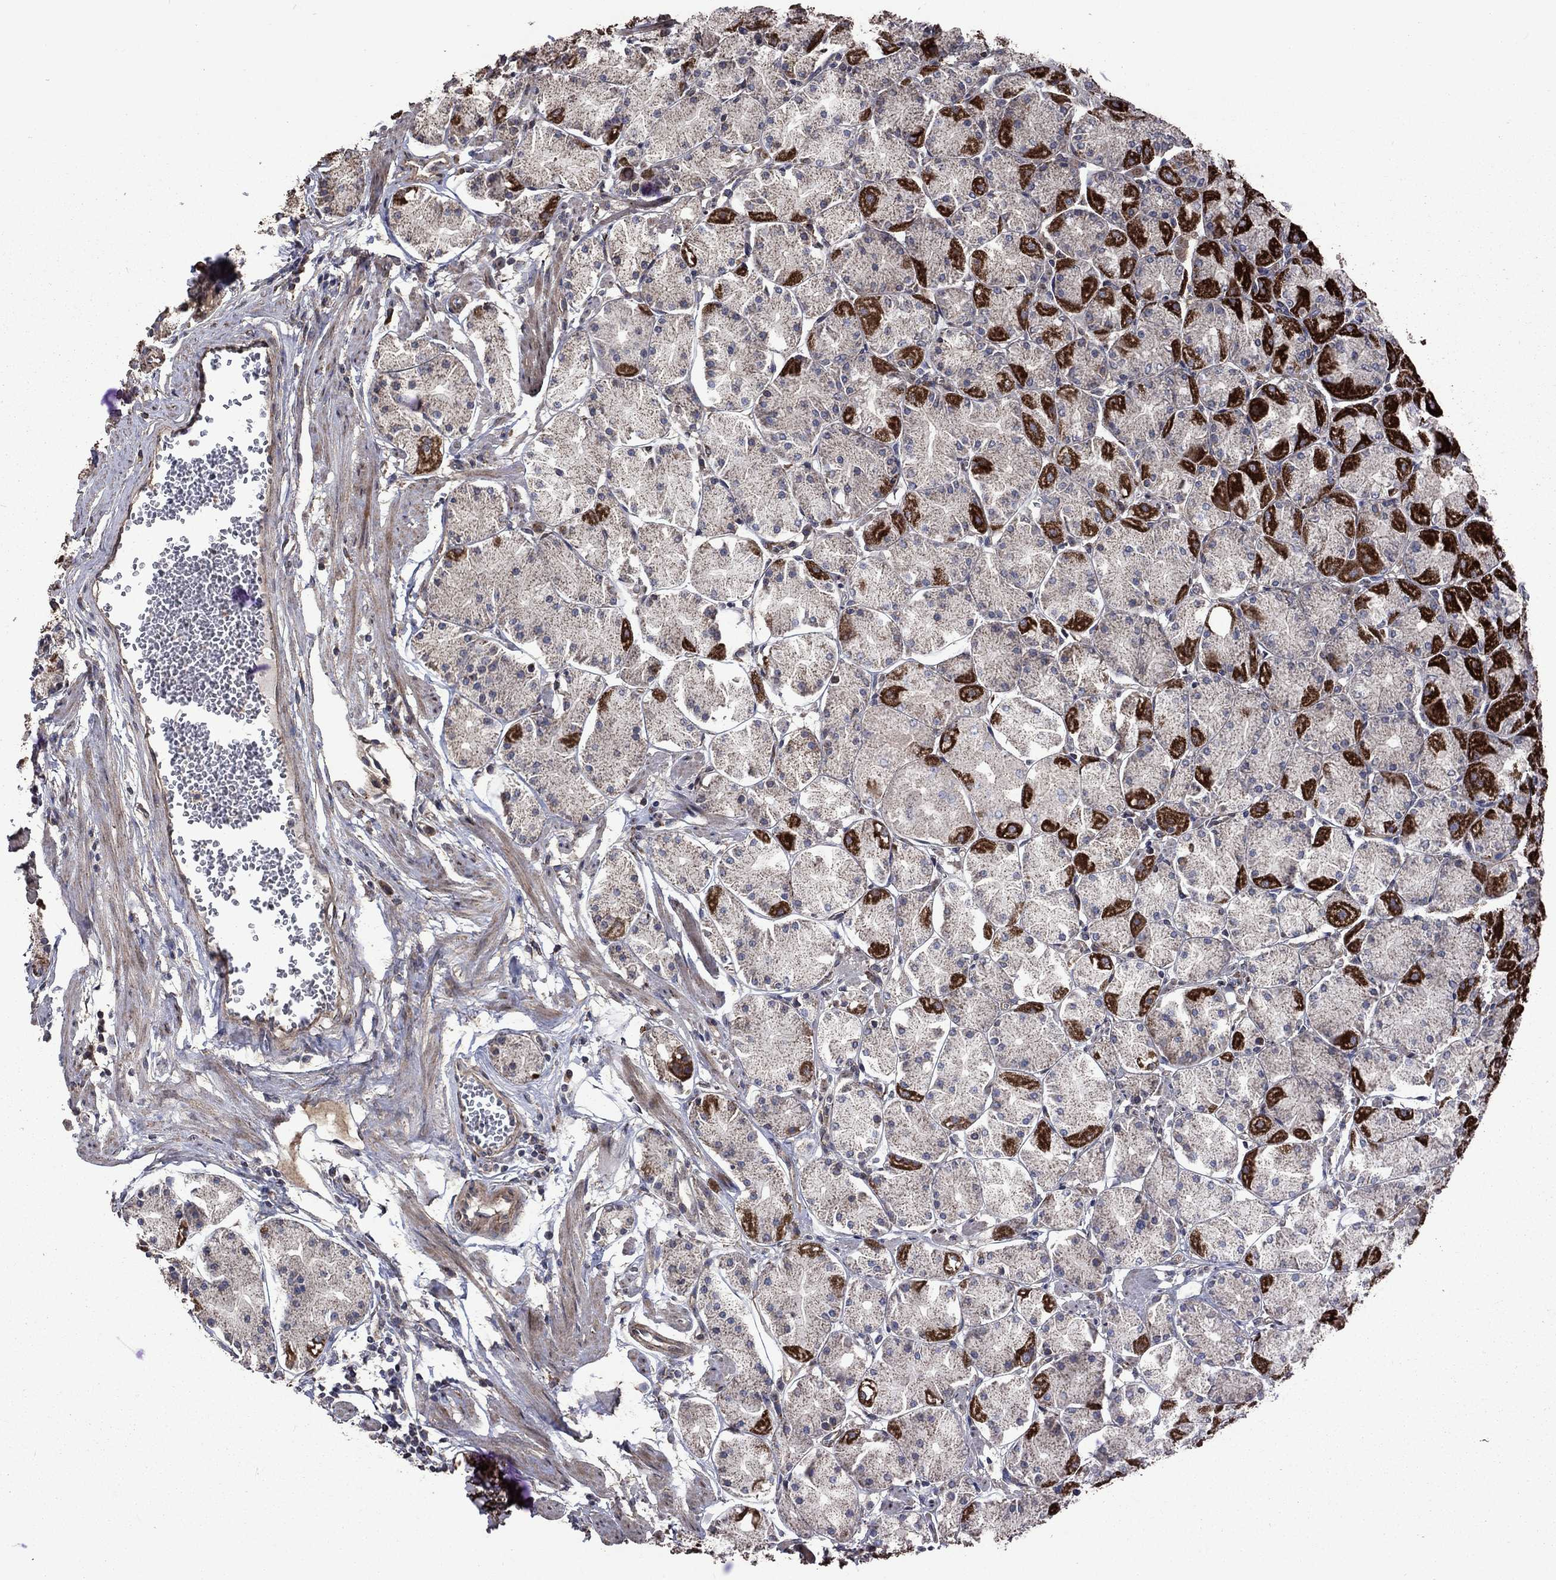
{"staining": {"intensity": "strong", "quantity": "25%-75%", "location": "cytoplasmic/membranous"}, "tissue": "stomach", "cell_type": "Glandular cells", "image_type": "normal", "snomed": [{"axis": "morphology", "description": "Normal tissue, NOS"}, {"axis": "topography", "description": "Stomach, upper"}], "caption": "Immunohistochemical staining of benign stomach demonstrates 25%-75% levels of strong cytoplasmic/membranous protein positivity in about 25%-75% of glandular cells.", "gene": "COL18A1", "patient": {"sex": "male", "age": 60}}